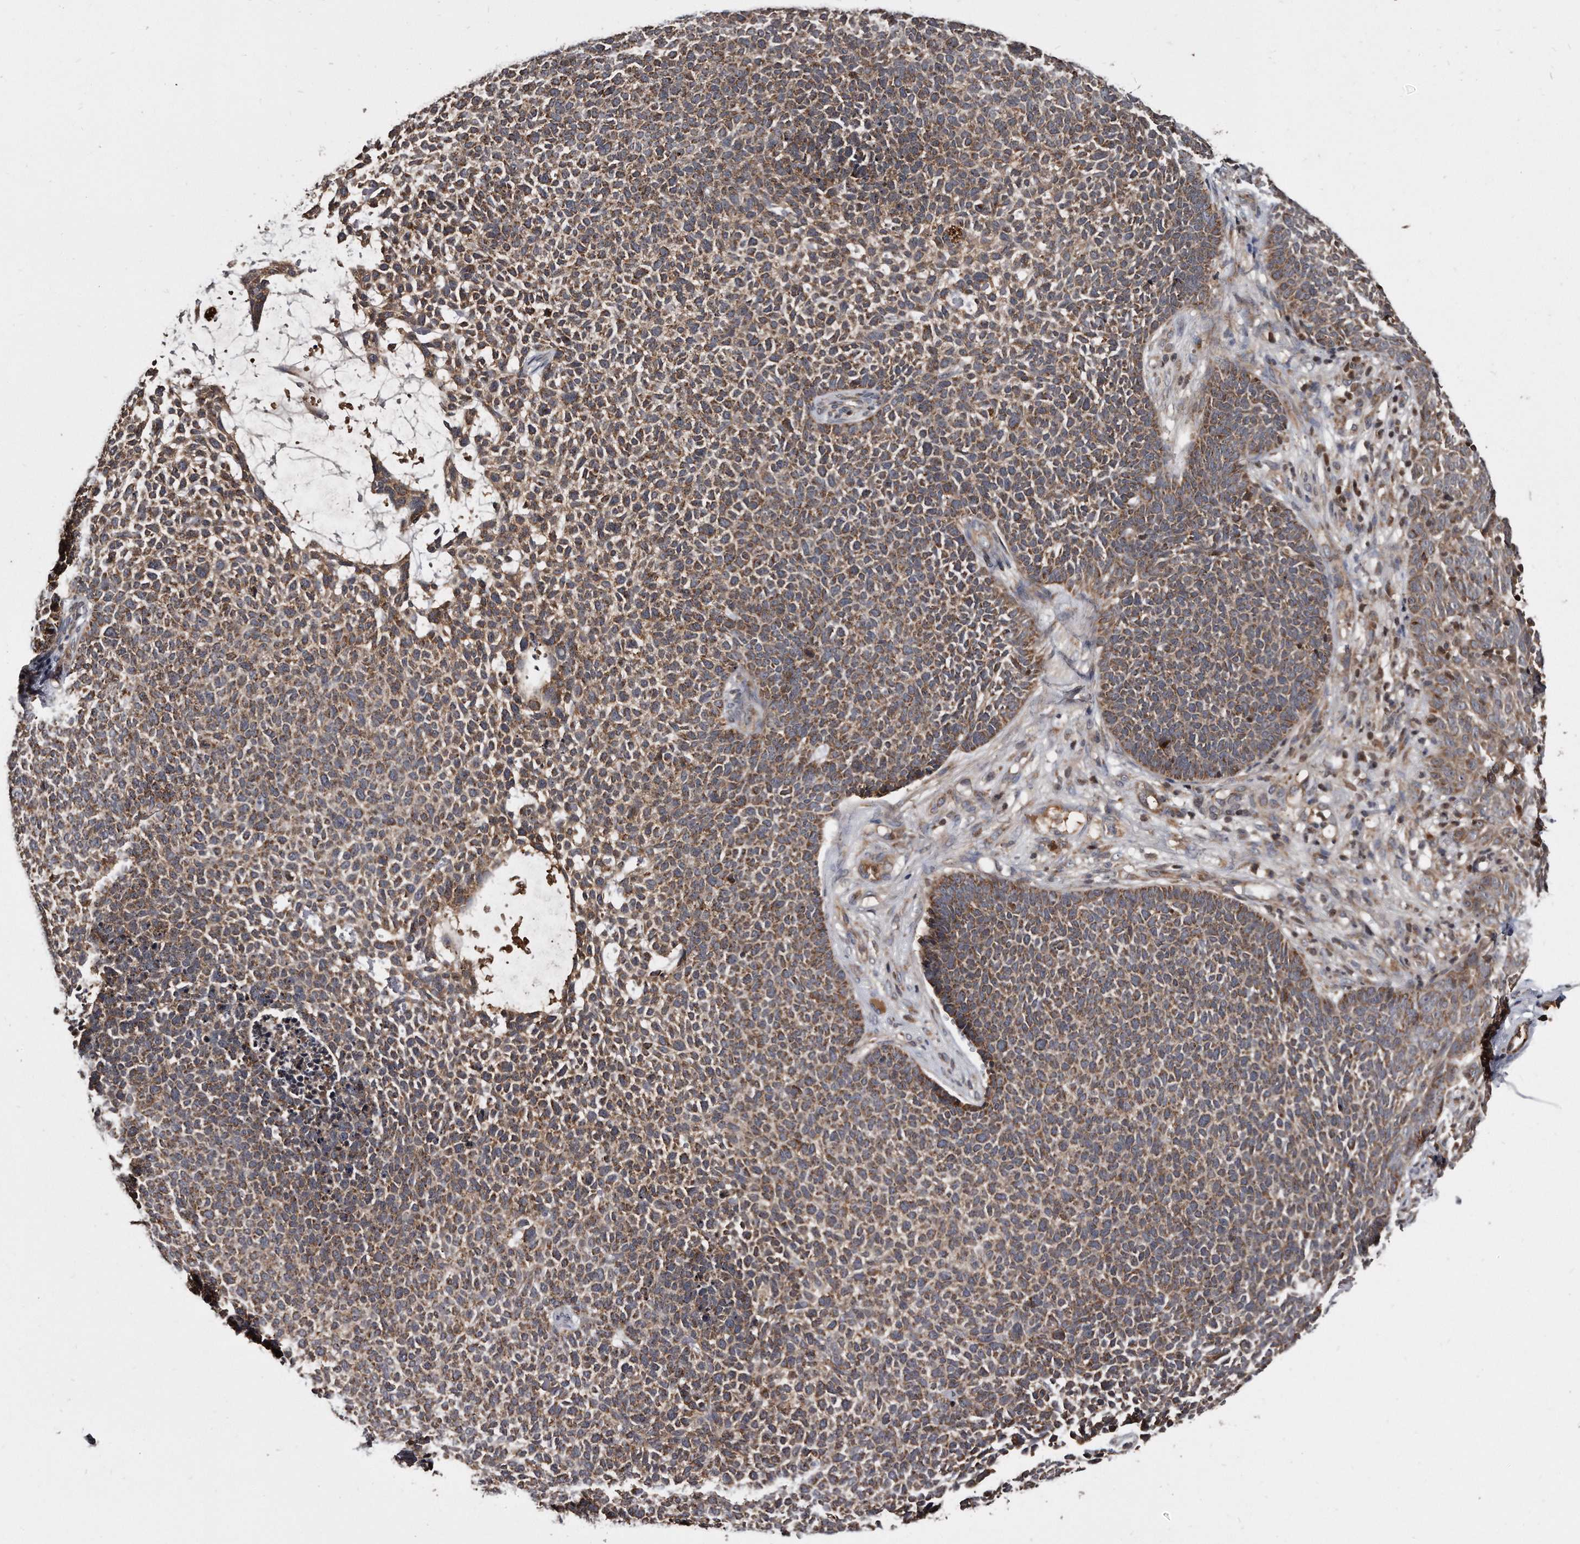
{"staining": {"intensity": "moderate", "quantity": ">75%", "location": "cytoplasmic/membranous"}, "tissue": "skin cancer", "cell_type": "Tumor cells", "image_type": "cancer", "snomed": [{"axis": "morphology", "description": "Basal cell carcinoma"}, {"axis": "topography", "description": "Skin"}], "caption": "Skin cancer was stained to show a protein in brown. There is medium levels of moderate cytoplasmic/membranous expression in approximately >75% of tumor cells.", "gene": "FAM136A", "patient": {"sex": "female", "age": 84}}